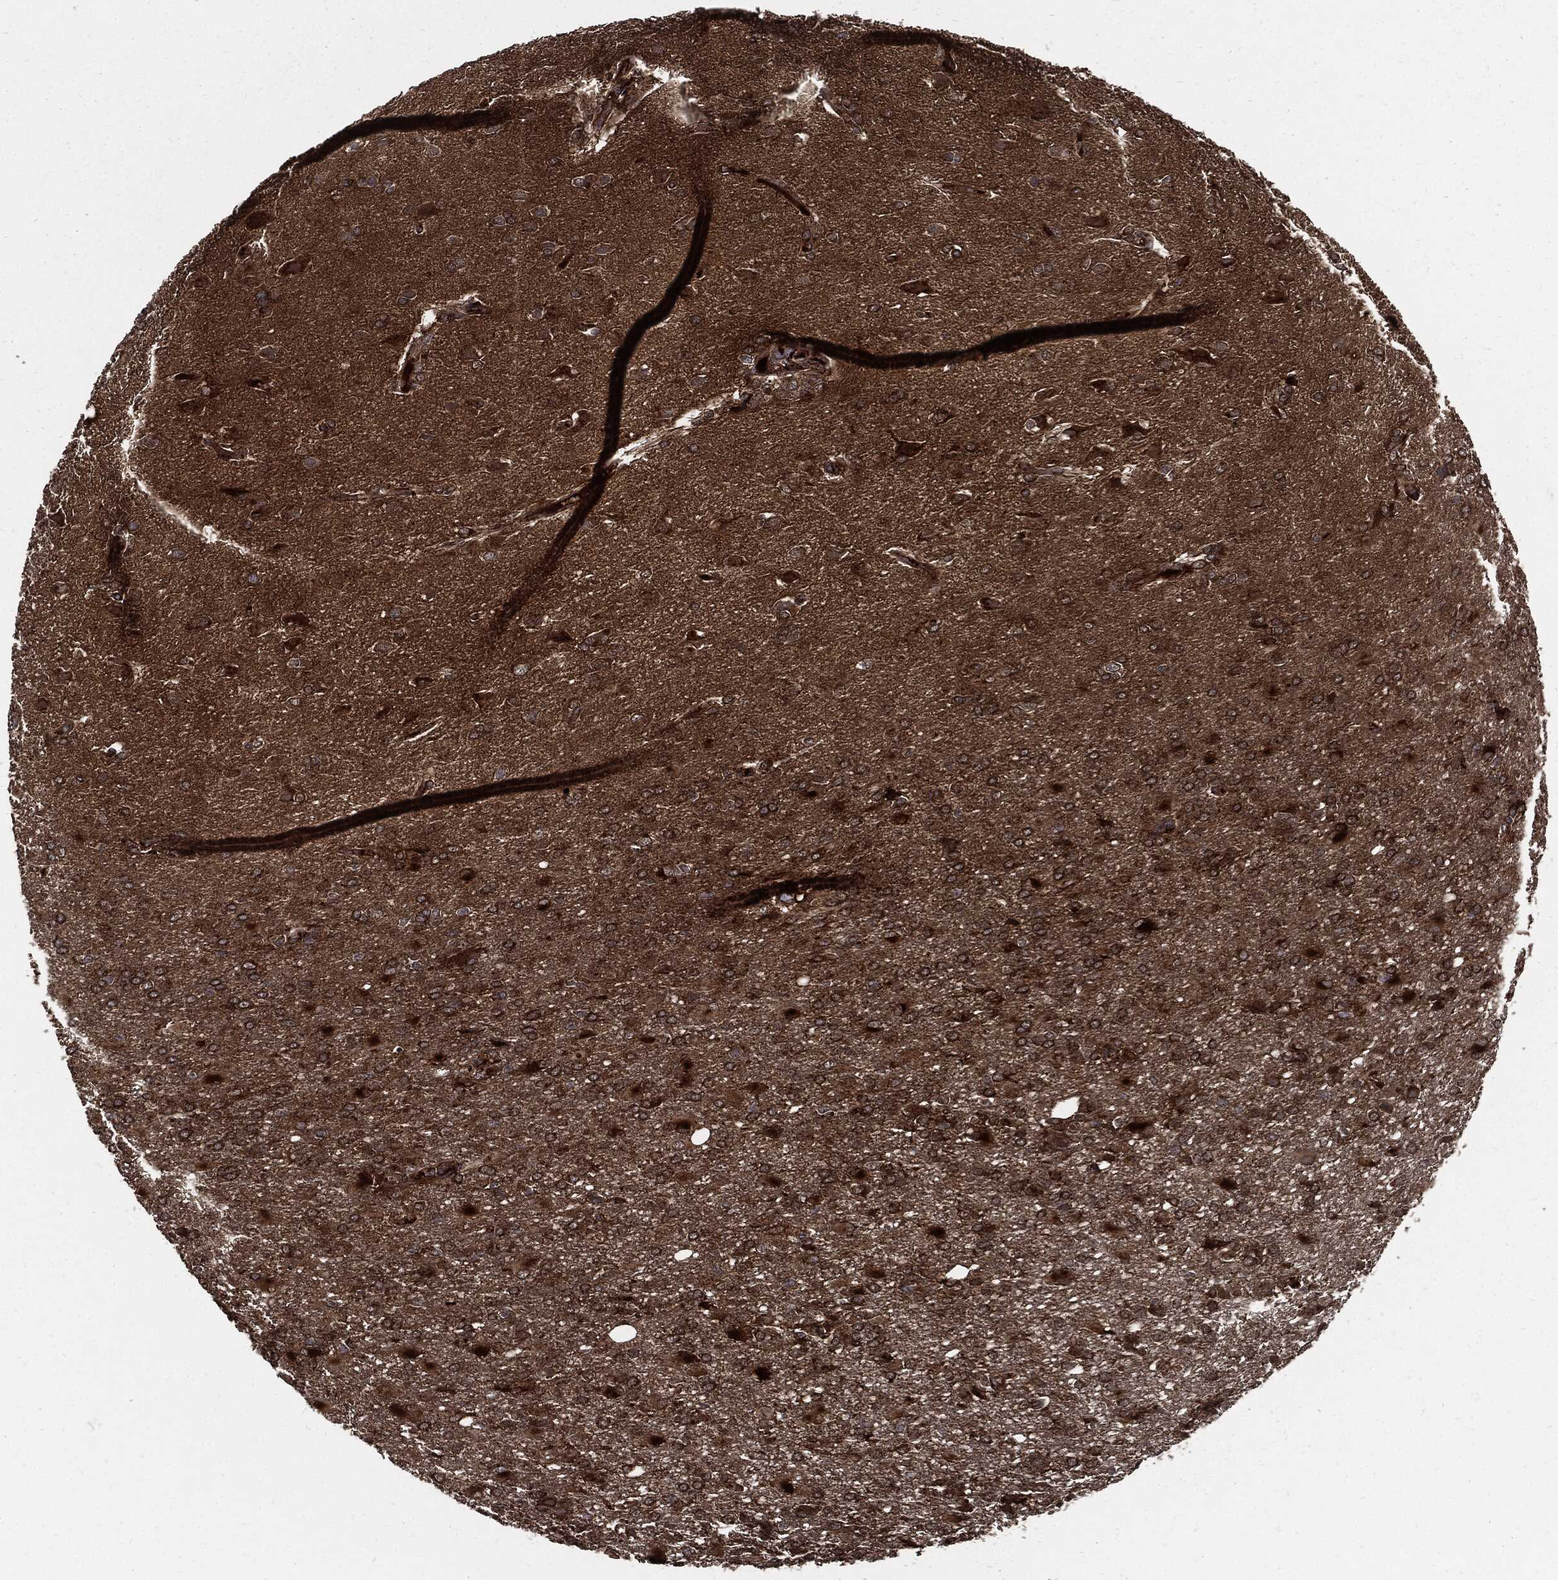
{"staining": {"intensity": "strong", "quantity": "25%-75%", "location": "cytoplasmic/membranous"}, "tissue": "glioma", "cell_type": "Tumor cells", "image_type": "cancer", "snomed": [{"axis": "morphology", "description": "Glioma, malignant, High grade"}, {"axis": "topography", "description": "Brain"}], "caption": "An image of human glioma stained for a protein displays strong cytoplasmic/membranous brown staining in tumor cells.", "gene": "CLU", "patient": {"sex": "male", "age": 68}}